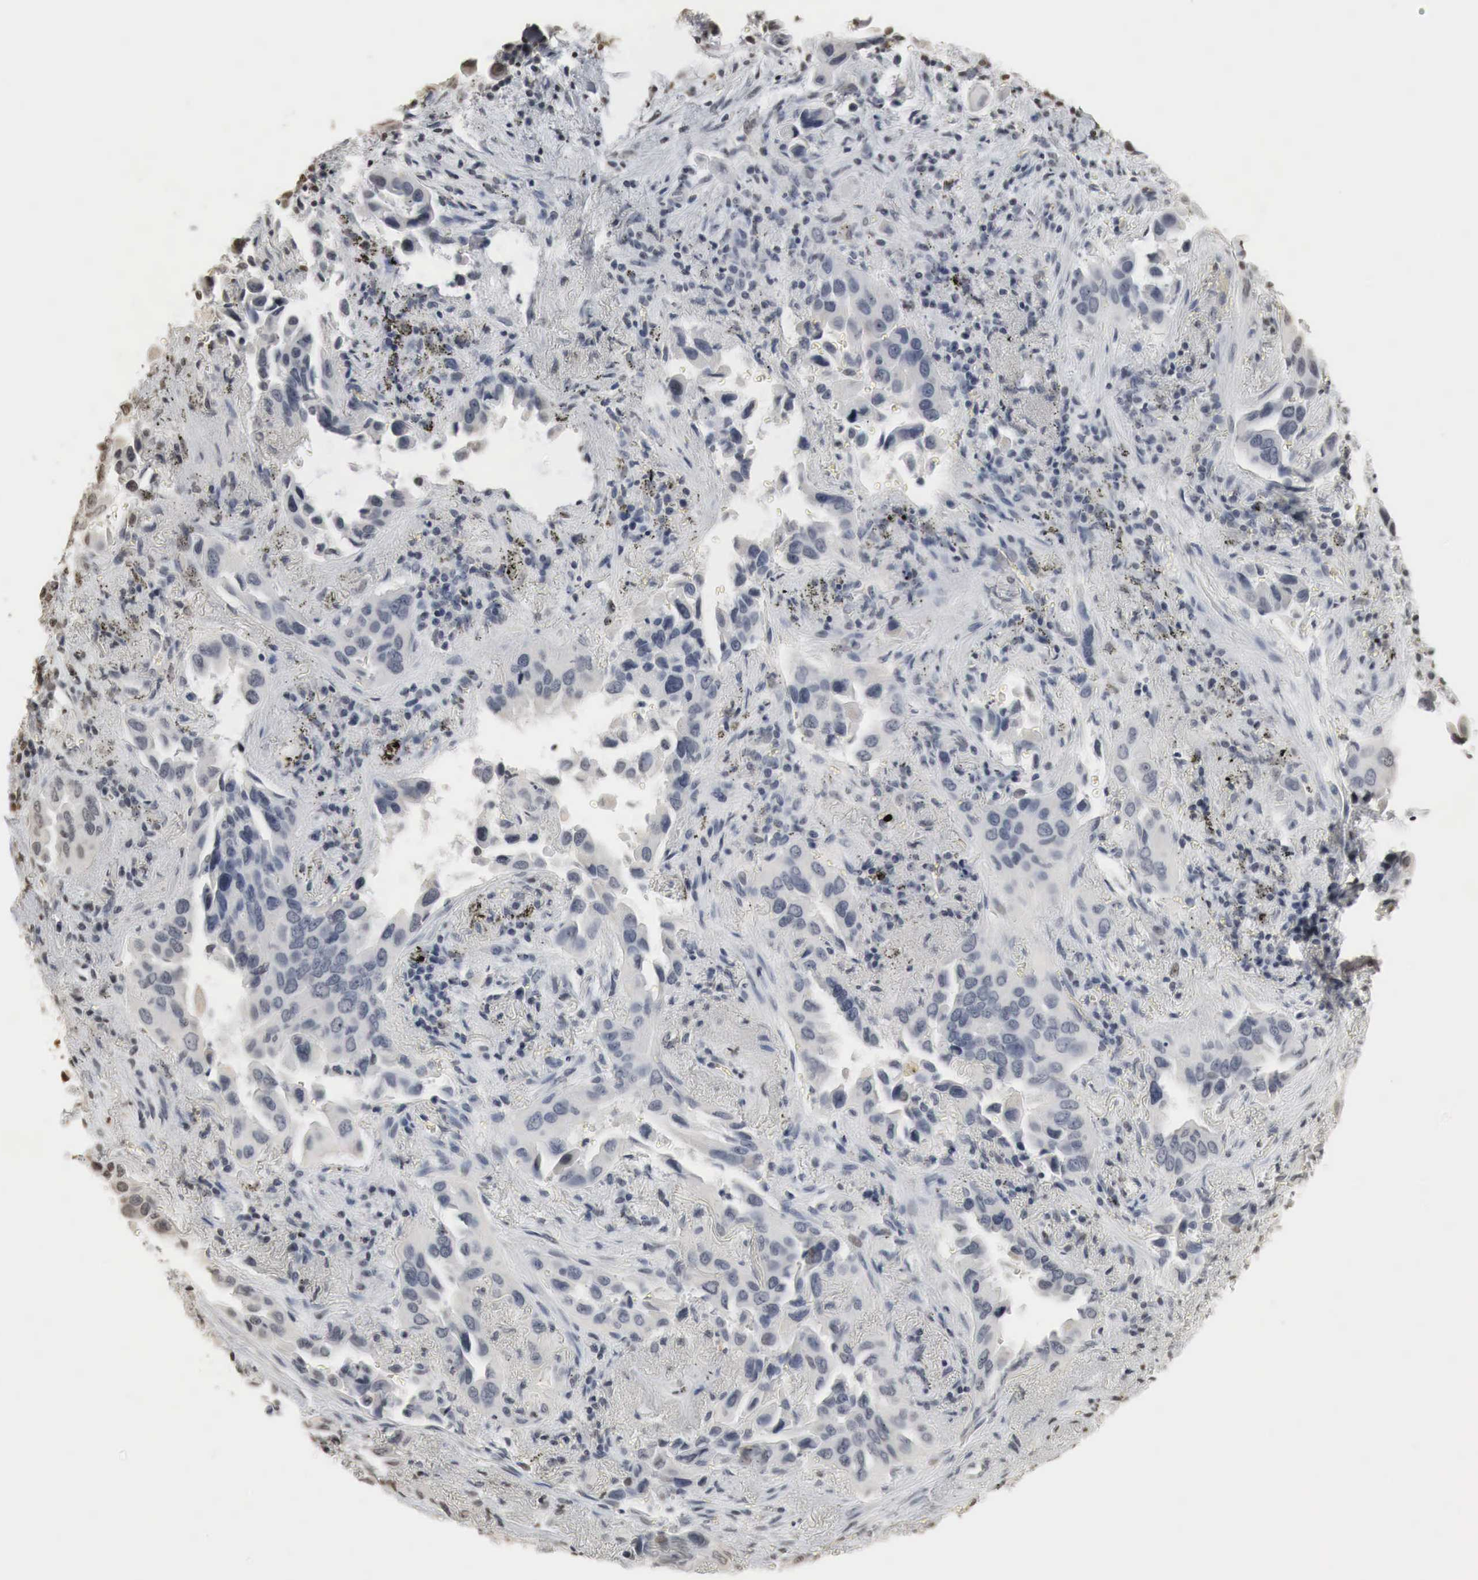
{"staining": {"intensity": "negative", "quantity": "none", "location": "none"}, "tissue": "lung cancer", "cell_type": "Tumor cells", "image_type": "cancer", "snomed": [{"axis": "morphology", "description": "Adenocarcinoma, NOS"}, {"axis": "topography", "description": "Lung"}], "caption": "High magnification brightfield microscopy of adenocarcinoma (lung) stained with DAB (brown) and counterstained with hematoxylin (blue): tumor cells show no significant positivity.", "gene": "ERBB4", "patient": {"sex": "male", "age": 68}}